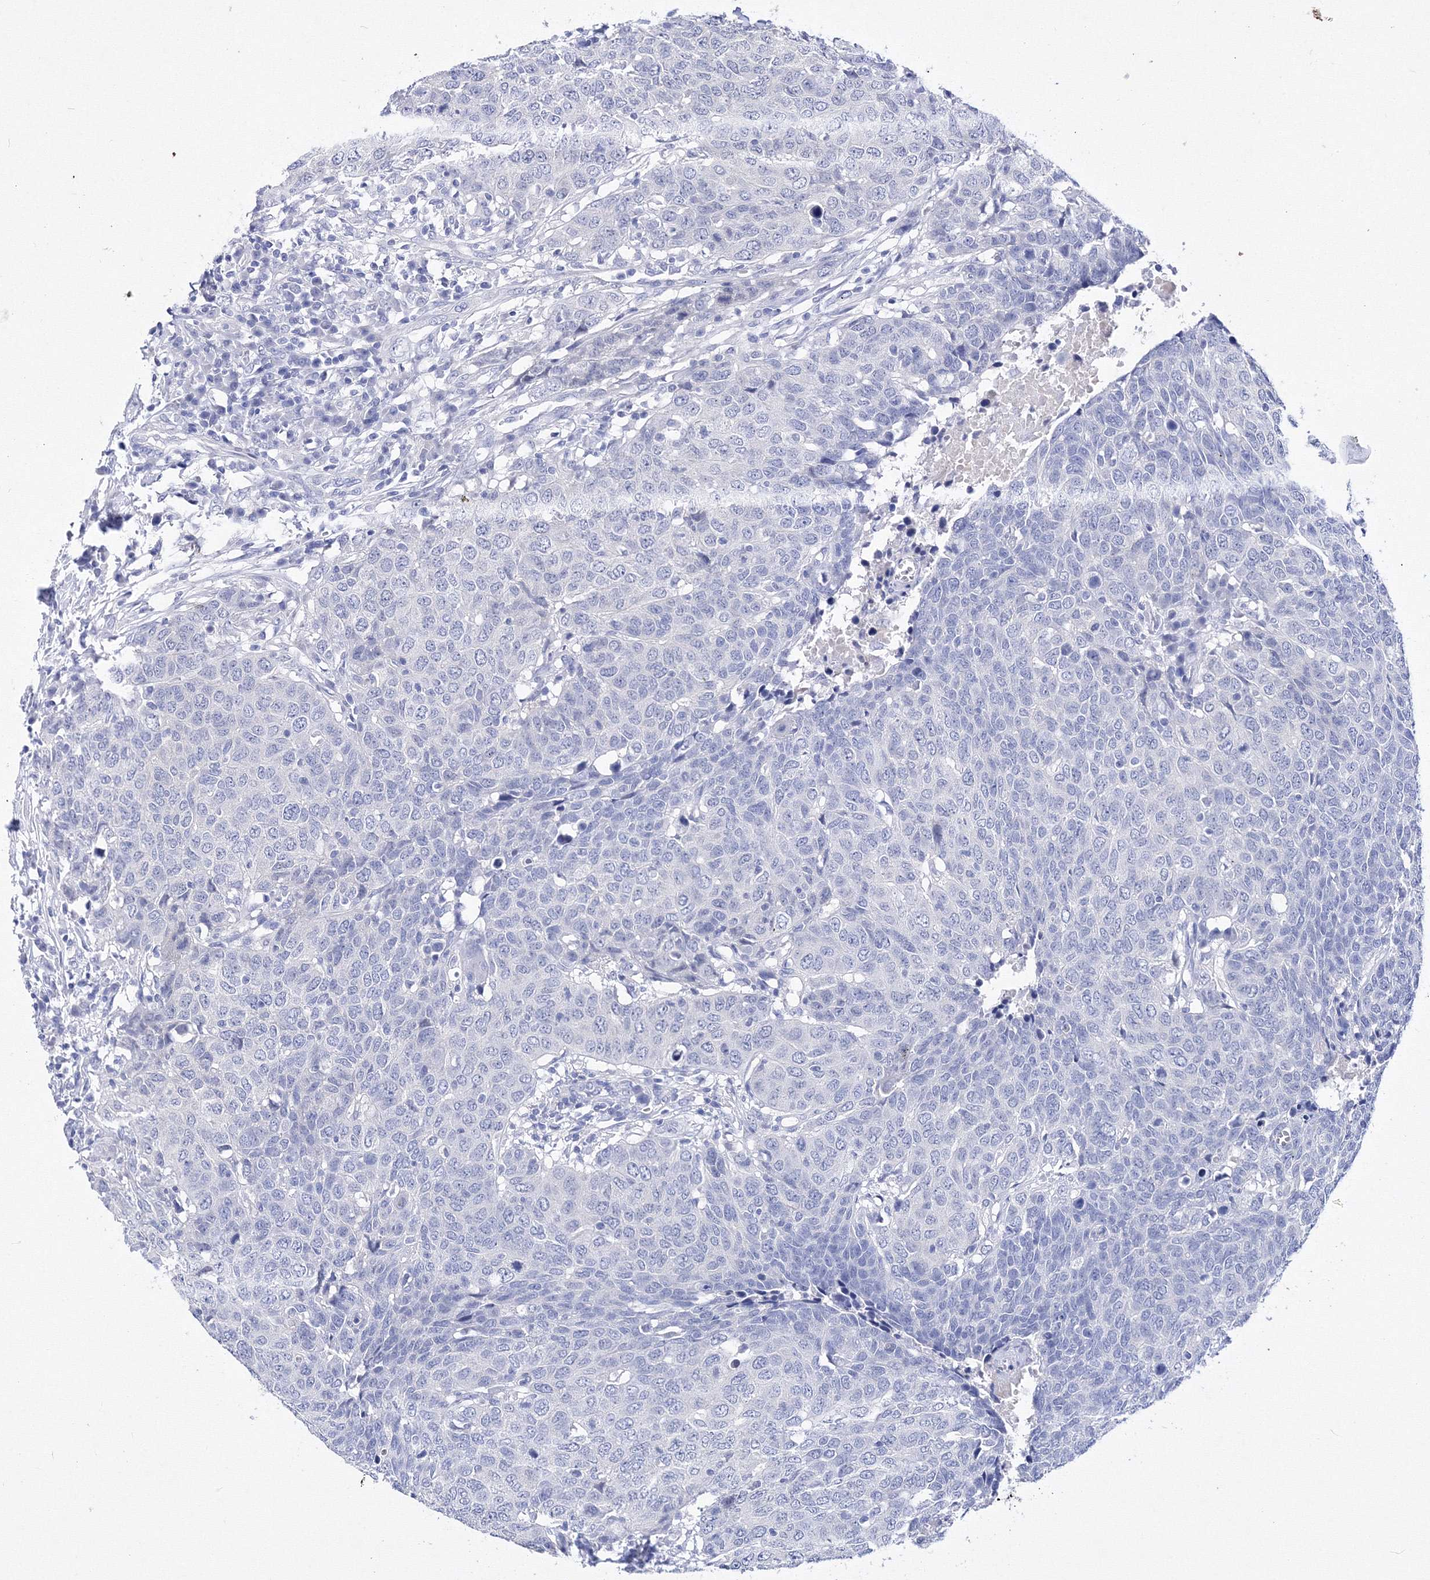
{"staining": {"intensity": "negative", "quantity": "none", "location": "none"}, "tissue": "head and neck cancer", "cell_type": "Tumor cells", "image_type": "cancer", "snomed": [{"axis": "morphology", "description": "Squamous cell carcinoma, NOS"}, {"axis": "topography", "description": "Head-Neck"}], "caption": "High magnification brightfield microscopy of head and neck squamous cell carcinoma stained with DAB (3,3'-diaminobenzidine) (brown) and counterstained with hematoxylin (blue): tumor cells show no significant positivity. (IHC, brightfield microscopy, high magnification).", "gene": "GPN1", "patient": {"sex": "male", "age": 66}}